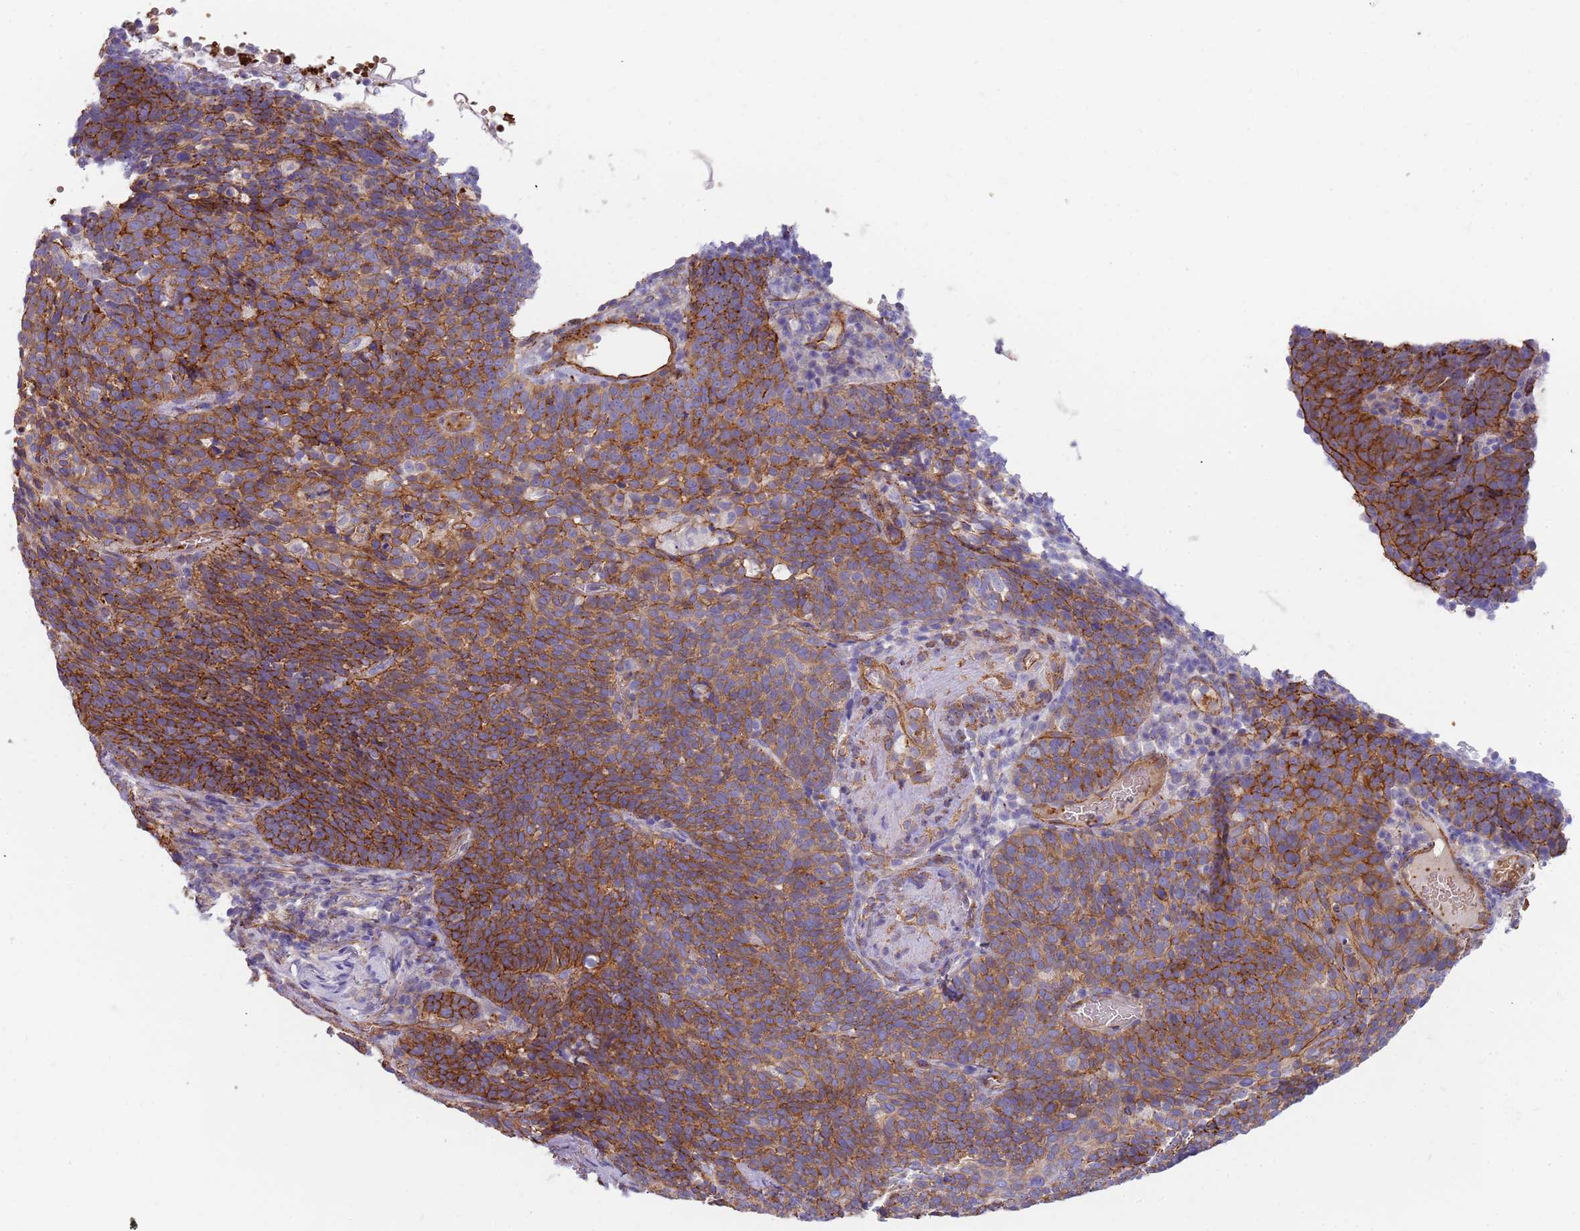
{"staining": {"intensity": "strong", "quantity": ">75%", "location": "cytoplasmic/membranous"}, "tissue": "cervical cancer", "cell_type": "Tumor cells", "image_type": "cancer", "snomed": [{"axis": "morphology", "description": "Normal tissue, NOS"}, {"axis": "morphology", "description": "Squamous cell carcinoma, NOS"}, {"axis": "topography", "description": "Cervix"}], "caption": "DAB (3,3'-diaminobenzidine) immunohistochemical staining of human cervical cancer (squamous cell carcinoma) displays strong cytoplasmic/membranous protein expression in about >75% of tumor cells. (DAB IHC with brightfield microscopy, high magnification).", "gene": "GFRAL", "patient": {"sex": "female", "age": 39}}